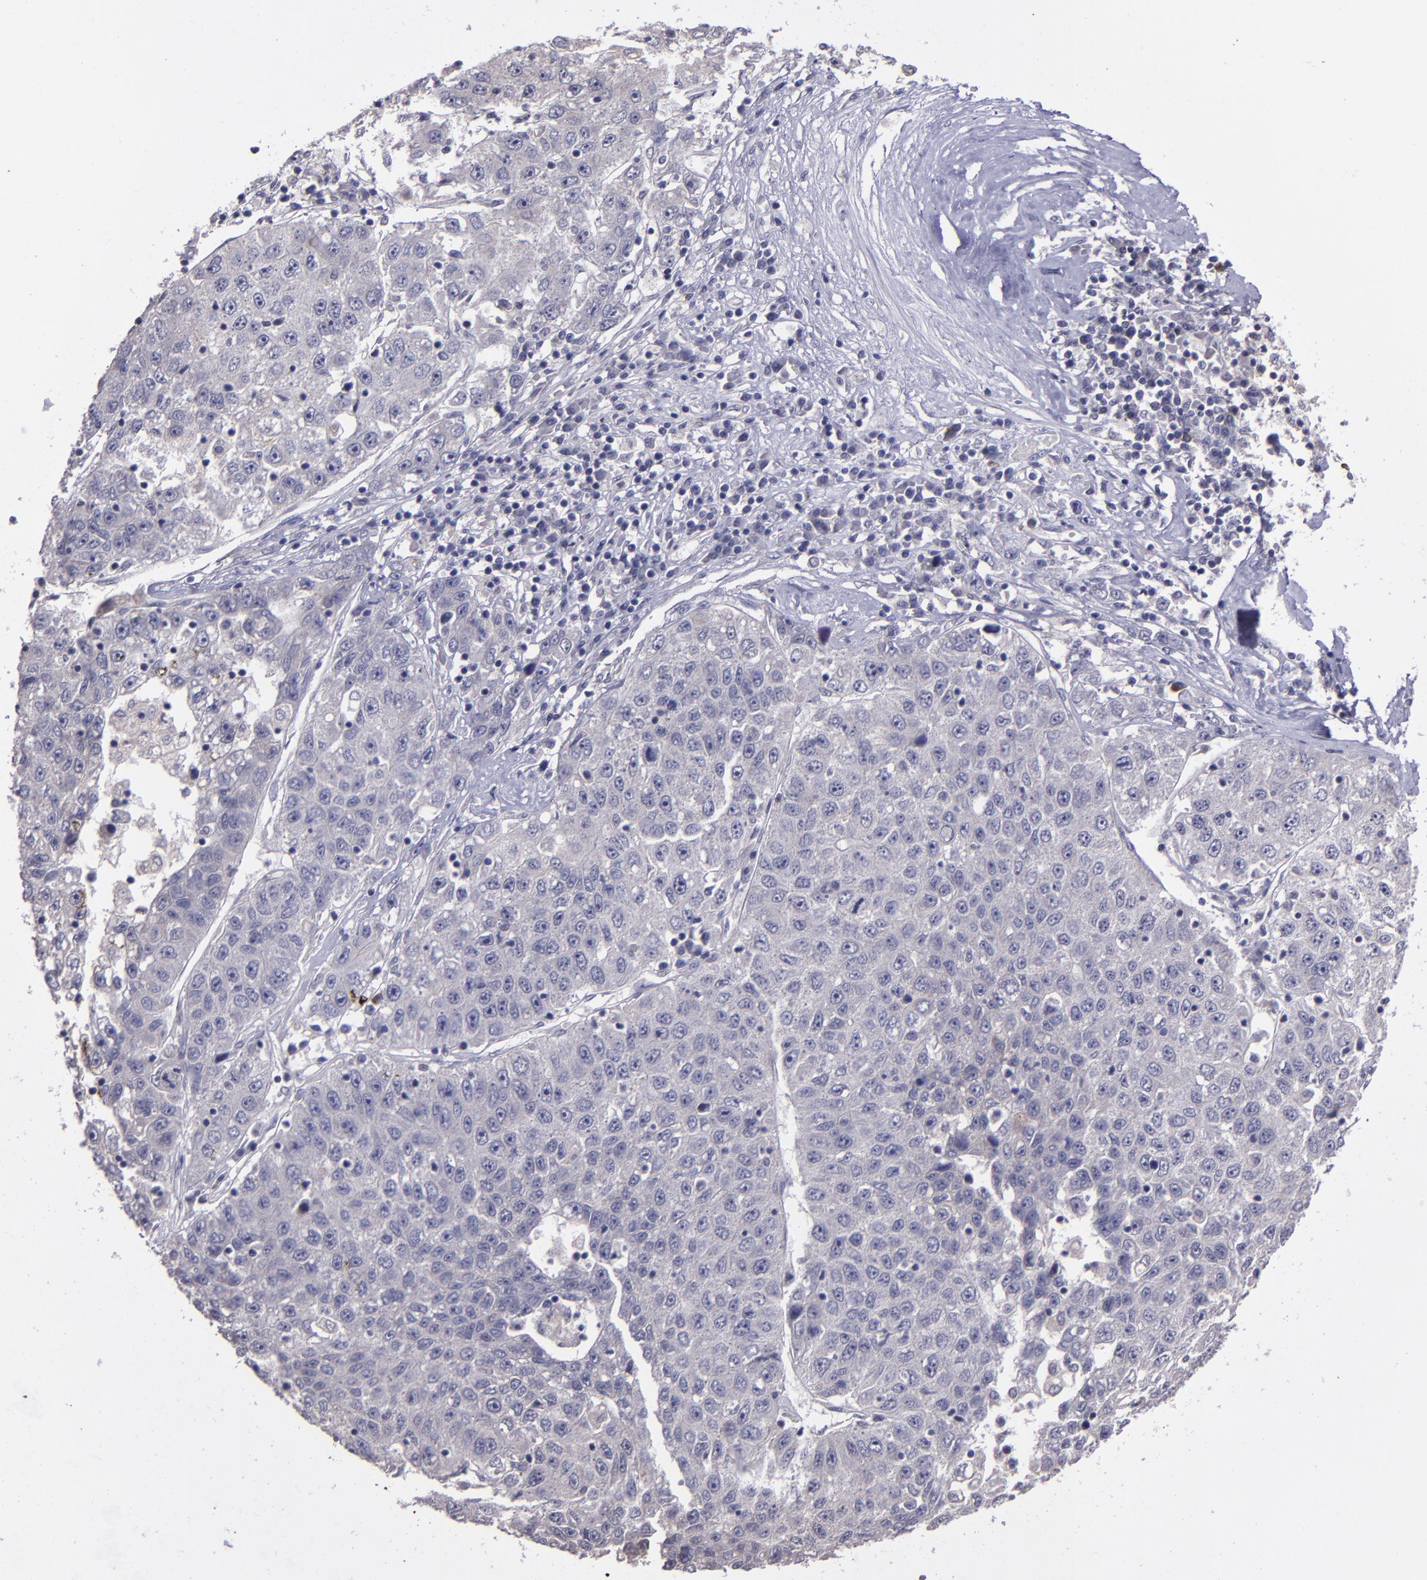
{"staining": {"intensity": "negative", "quantity": "none", "location": "none"}, "tissue": "liver cancer", "cell_type": "Tumor cells", "image_type": "cancer", "snomed": [{"axis": "morphology", "description": "Carcinoma, Hepatocellular, NOS"}, {"axis": "topography", "description": "Liver"}], "caption": "The immunohistochemistry (IHC) histopathology image has no significant positivity in tumor cells of liver hepatocellular carcinoma tissue. Brightfield microscopy of IHC stained with DAB (3,3'-diaminobenzidine) (brown) and hematoxylin (blue), captured at high magnification.", "gene": "MASP1", "patient": {"sex": "male", "age": 49}}